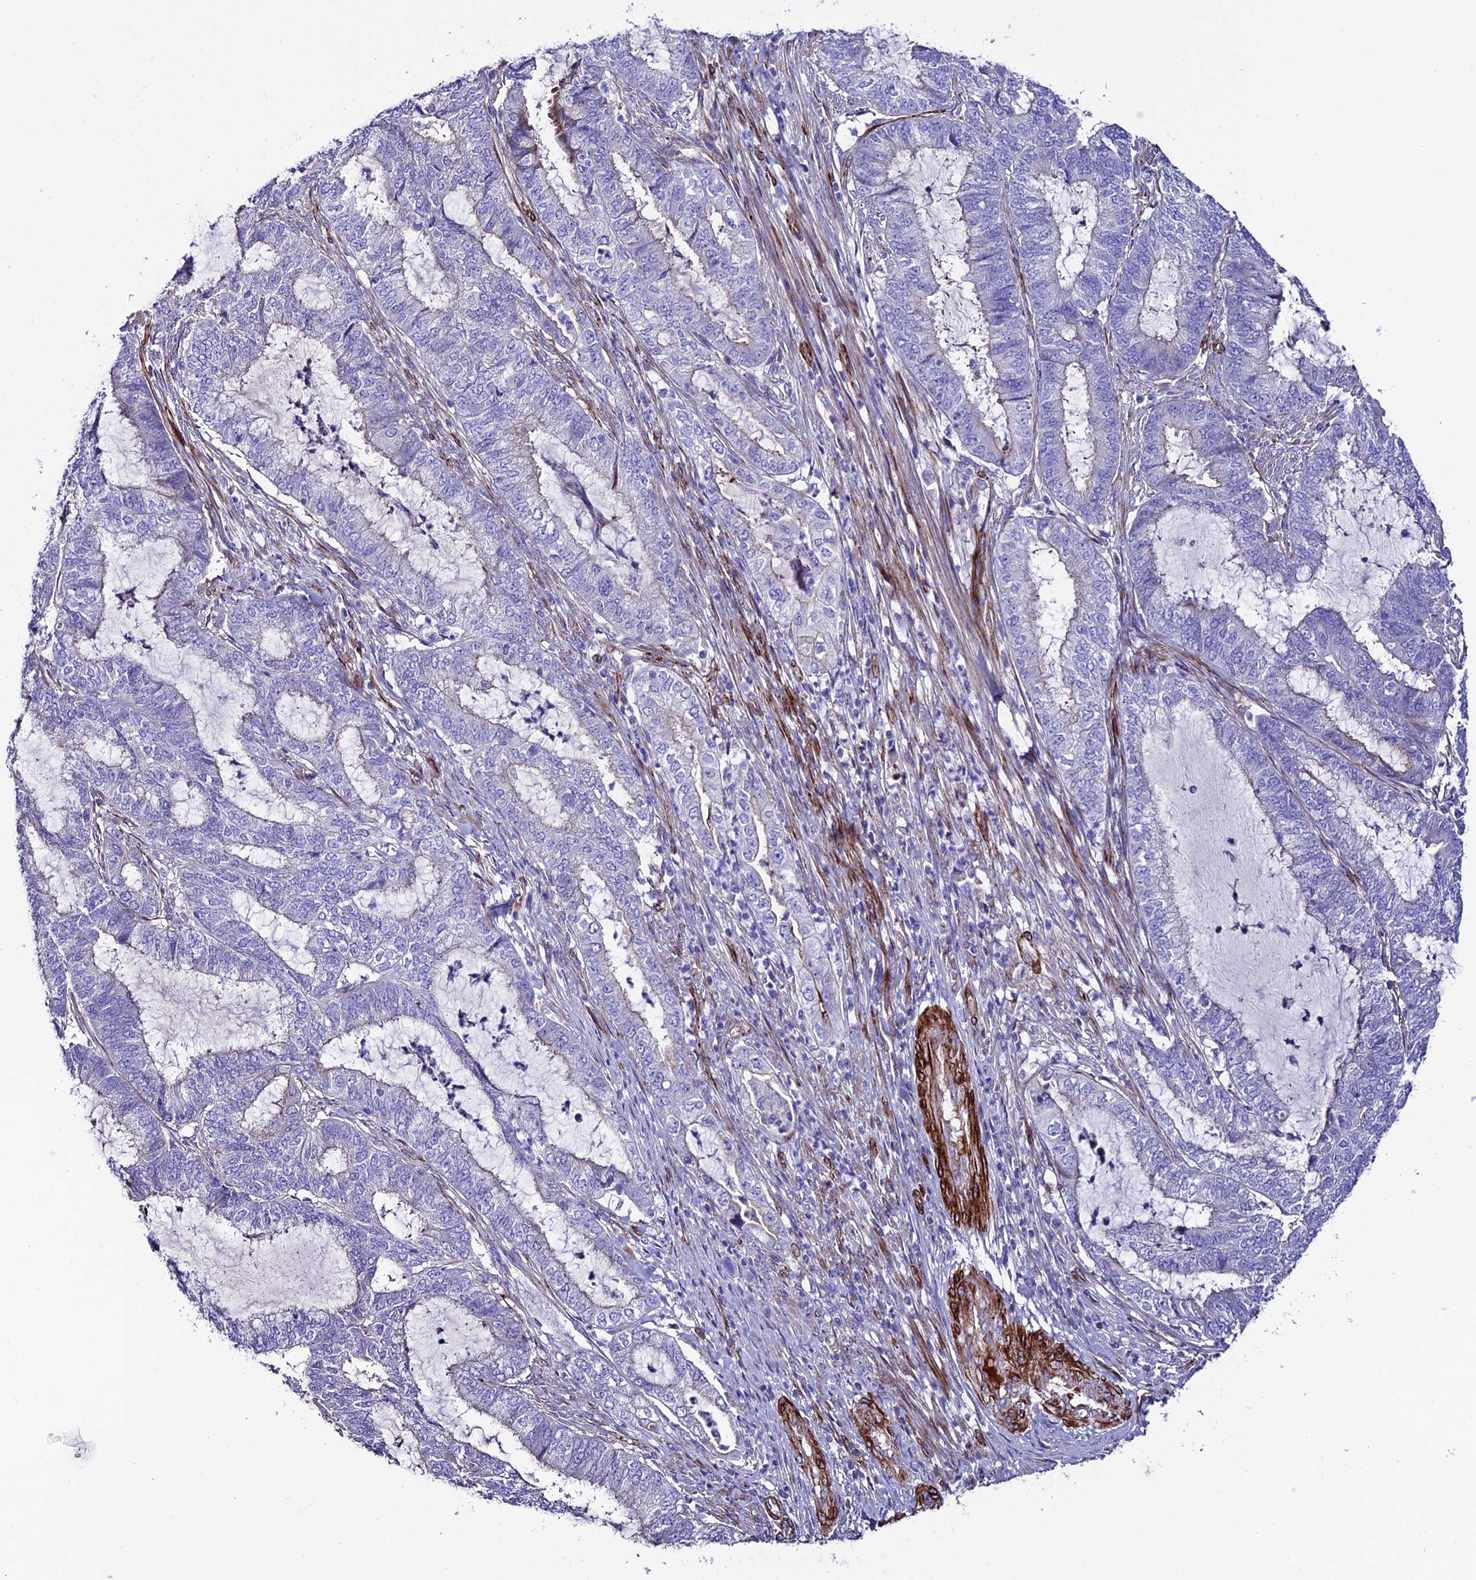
{"staining": {"intensity": "negative", "quantity": "none", "location": "none"}, "tissue": "endometrial cancer", "cell_type": "Tumor cells", "image_type": "cancer", "snomed": [{"axis": "morphology", "description": "Adenocarcinoma, NOS"}, {"axis": "topography", "description": "Endometrium"}], "caption": "Immunohistochemistry (IHC) micrograph of endometrial cancer stained for a protein (brown), which demonstrates no staining in tumor cells. The staining was performed using DAB to visualize the protein expression in brown, while the nuclei were stained in blue with hematoxylin (Magnification: 20x).", "gene": "REX1BD", "patient": {"sex": "female", "age": 51}}